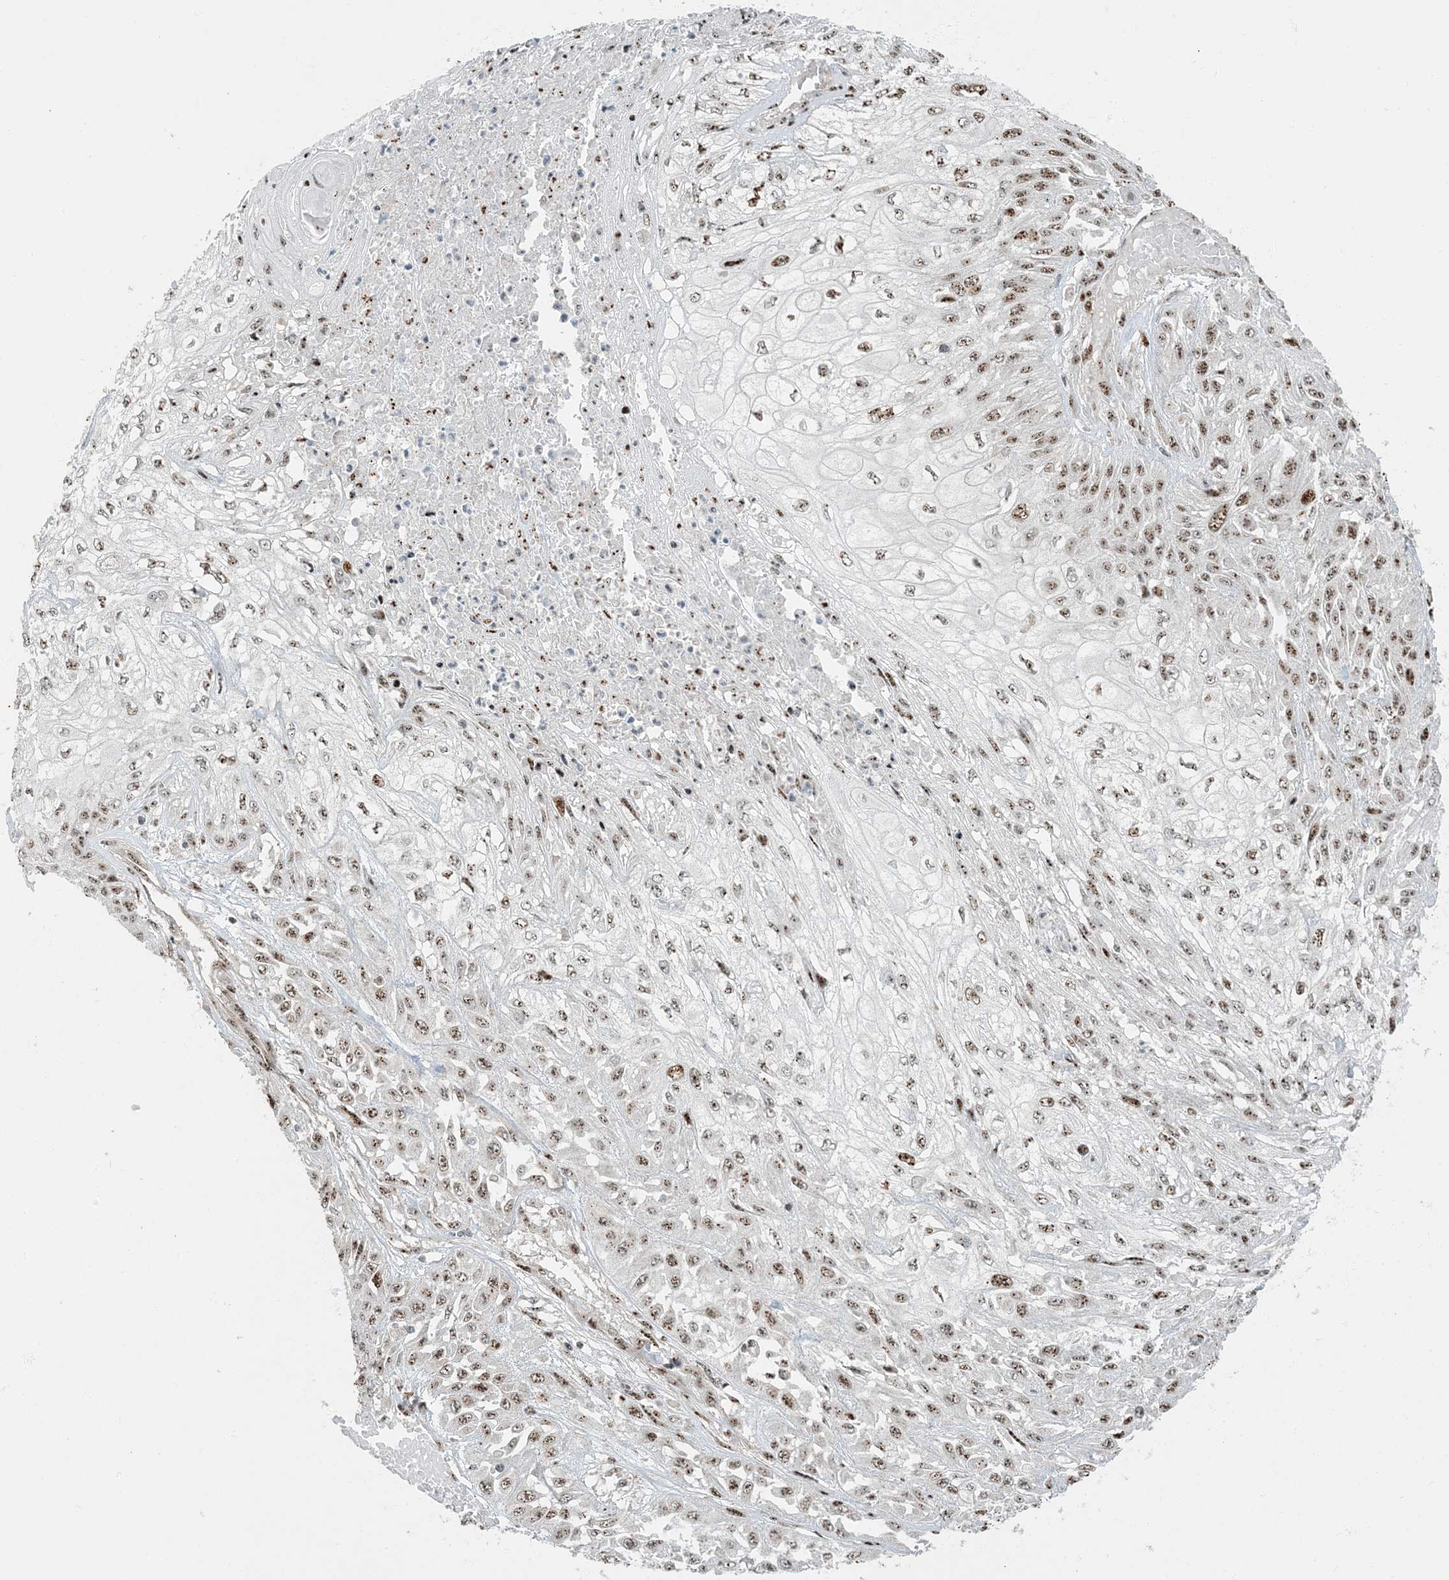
{"staining": {"intensity": "moderate", "quantity": ">75%", "location": "nuclear"}, "tissue": "skin cancer", "cell_type": "Tumor cells", "image_type": "cancer", "snomed": [{"axis": "morphology", "description": "Squamous cell carcinoma, NOS"}, {"axis": "morphology", "description": "Squamous cell carcinoma, metastatic, NOS"}, {"axis": "topography", "description": "Skin"}, {"axis": "topography", "description": "Lymph node"}], "caption": "Immunohistochemistry (IHC) micrograph of neoplastic tissue: skin cancer (squamous cell carcinoma) stained using immunohistochemistry (IHC) demonstrates medium levels of moderate protein expression localized specifically in the nuclear of tumor cells, appearing as a nuclear brown color.", "gene": "MBD1", "patient": {"sex": "male", "age": 75}}